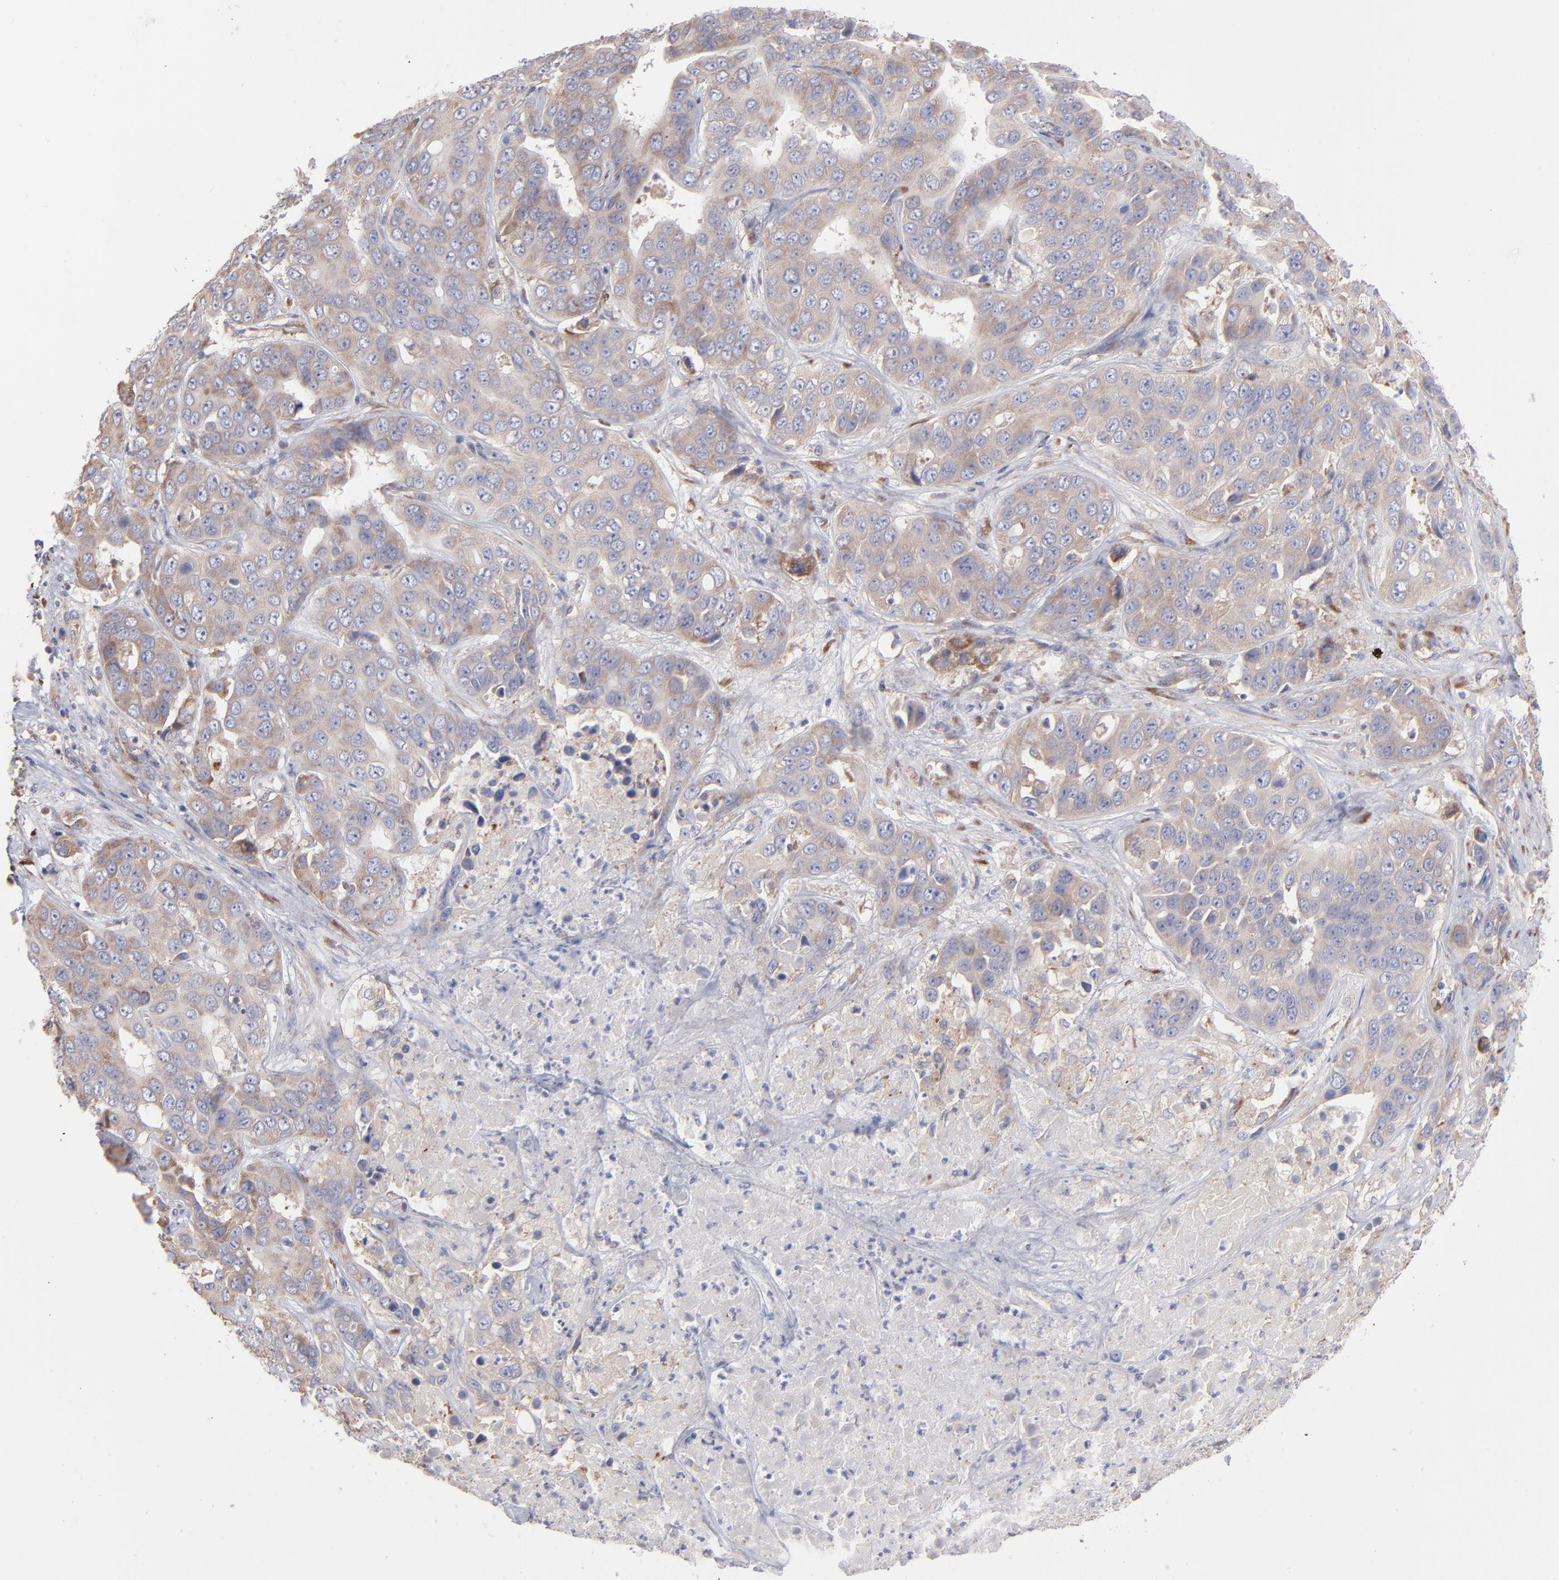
{"staining": {"intensity": "negative", "quantity": "none", "location": "none"}, "tissue": "liver cancer", "cell_type": "Tumor cells", "image_type": "cancer", "snomed": [{"axis": "morphology", "description": "Cholangiocarcinoma"}, {"axis": "topography", "description": "Liver"}], "caption": "A high-resolution image shows immunohistochemistry staining of liver cancer (cholangiocarcinoma), which demonstrates no significant positivity in tumor cells.", "gene": "RPLP0", "patient": {"sex": "female", "age": 52}}